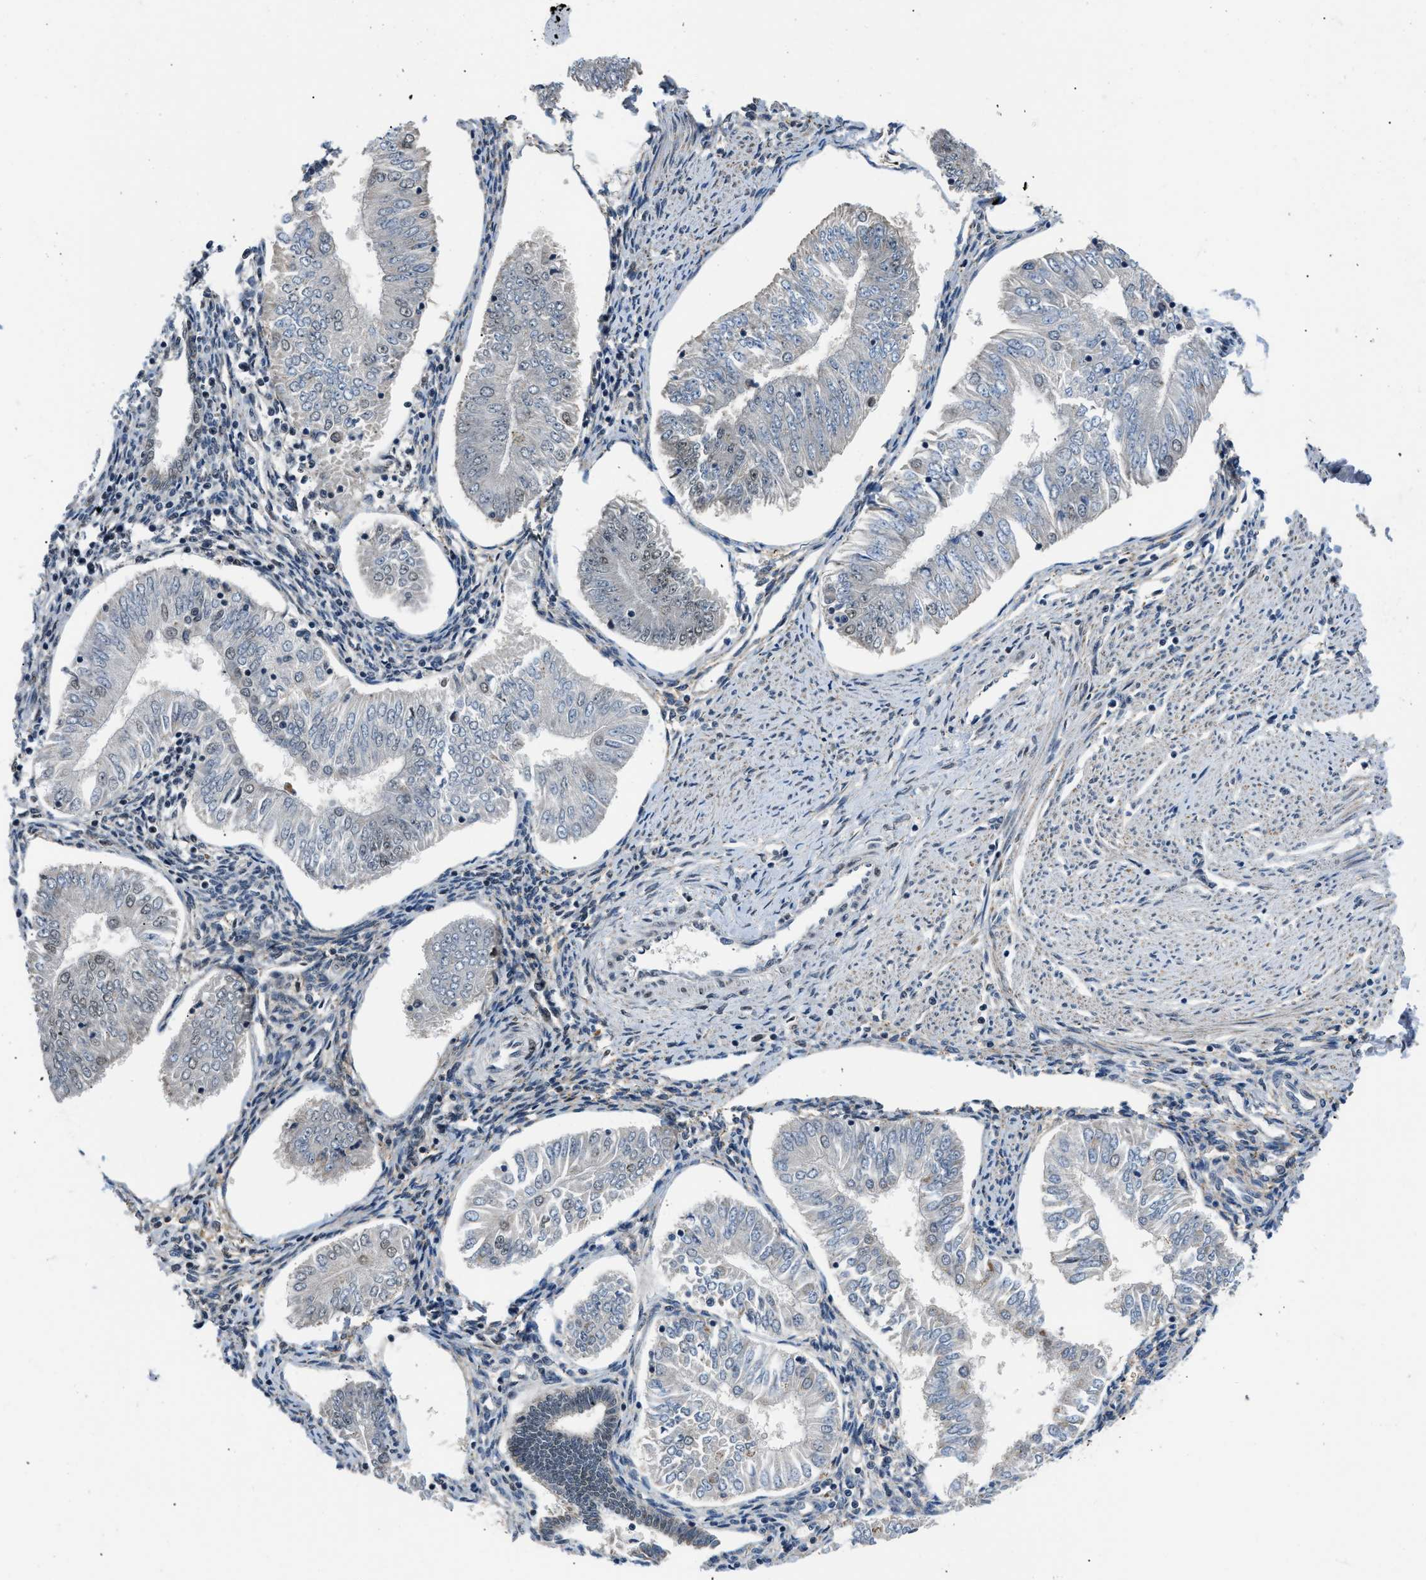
{"staining": {"intensity": "weak", "quantity": "<25%", "location": "nuclear"}, "tissue": "endometrial cancer", "cell_type": "Tumor cells", "image_type": "cancer", "snomed": [{"axis": "morphology", "description": "Adenocarcinoma, NOS"}, {"axis": "topography", "description": "Endometrium"}], "caption": "A photomicrograph of adenocarcinoma (endometrial) stained for a protein shows no brown staining in tumor cells.", "gene": "KDM3B", "patient": {"sex": "female", "age": 53}}